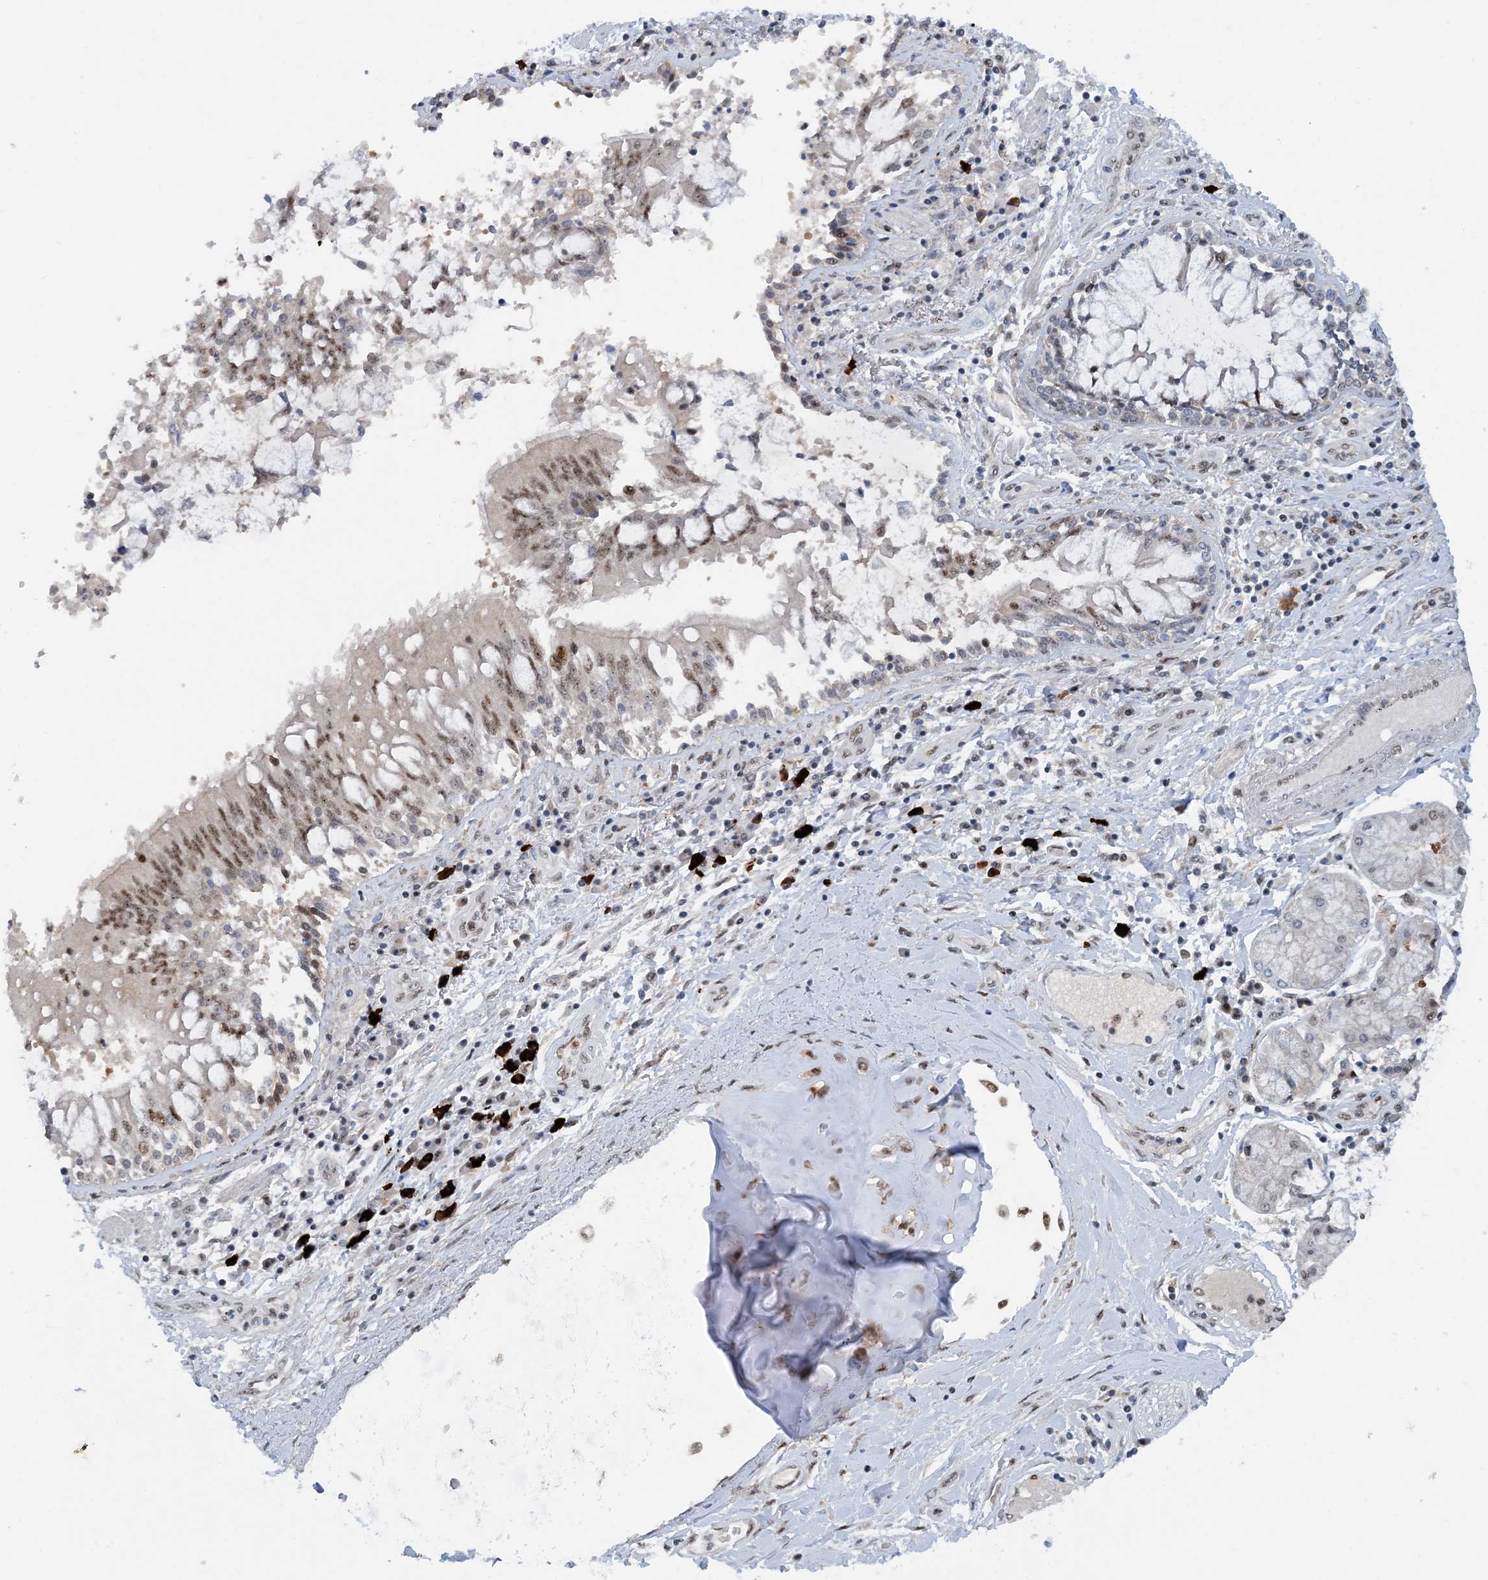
{"staining": {"intensity": "strong", "quantity": "25%-75%", "location": "nuclear"}, "tissue": "adipose tissue", "cell_type": "Adipocytes", "image_type": "normal", "snomed": [{"axis": "morphology", "description": "Normal tissue, NOS"}, {"axis": "topography", "description": "Cartilage tissue"}, {"axis": "topography", "description": "Bronchus"}, {"axis": "topography", "description": "Lung"}, {"axis": "topography", "description": "Peripheral nerve tissue"}], "caption": "High-magnification brightfield microscopy of normal adipose tissue stained with DAB (brown) and counterstained with hematoxylin (blue). adipocytes exhibit strong nuclear staining is present in approximately25%-75% of cells.", "gene": "HEMK1", "patient": {"sex": "female", "age": 49}}